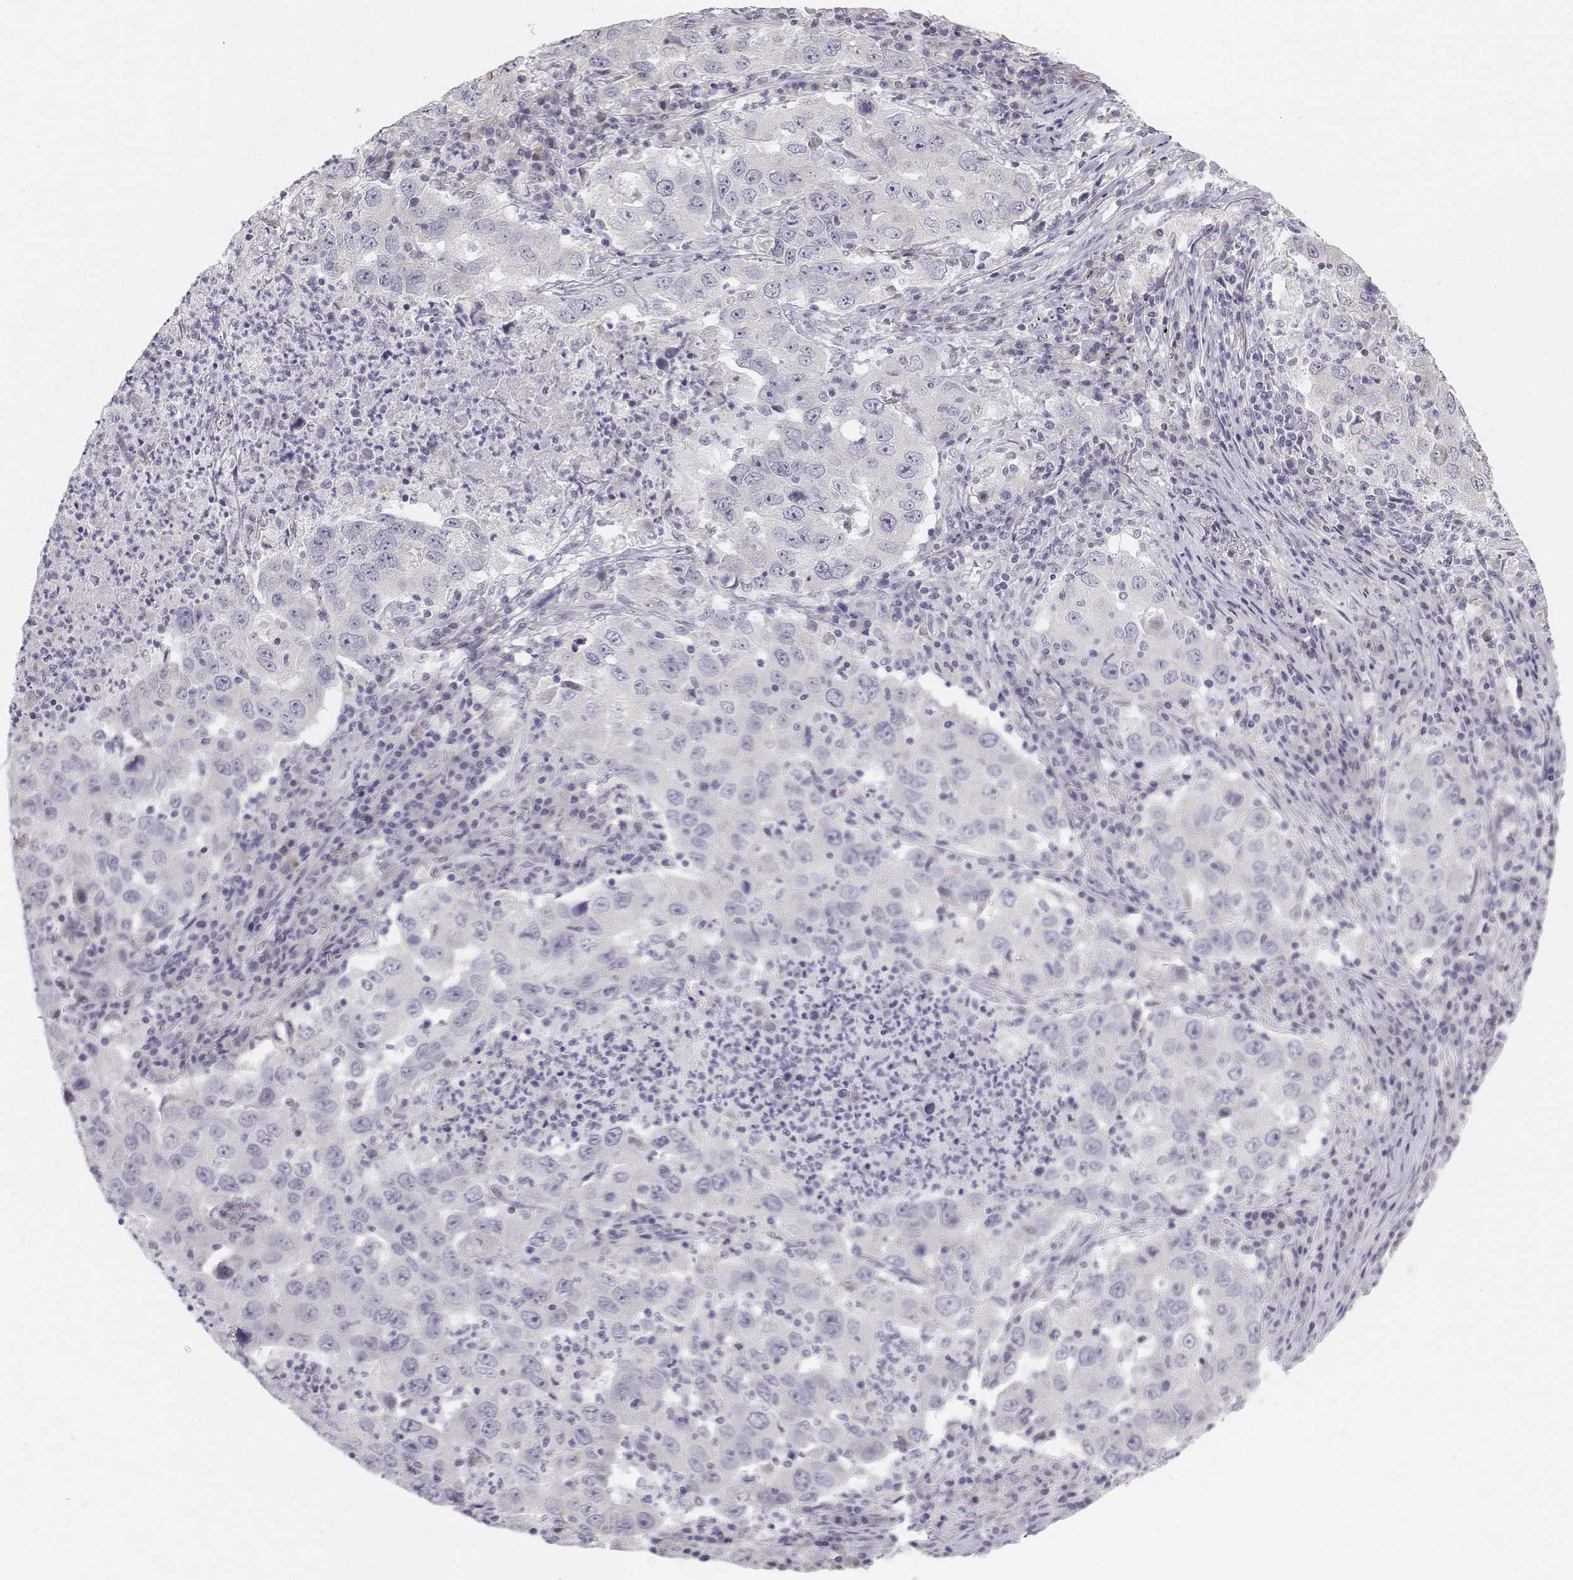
{"staining": {"intensity": "negative", "quantity": "none", "location": "none"}, "tissue": "lung cancer", "cell_type": "Tumor cells", "image_type": "cancer", "snomed": [{"axis": "morphology", "description": "Adenocarcinoma, NOS"}, {"axis": "topography", "description": "Lung"}], "caption": "A histopathology image of lung cancer stained for a protein exhibits no brown staining in tumor cells.", "gene": "PENK", "patient": {"sex": "male", "age": 73}}